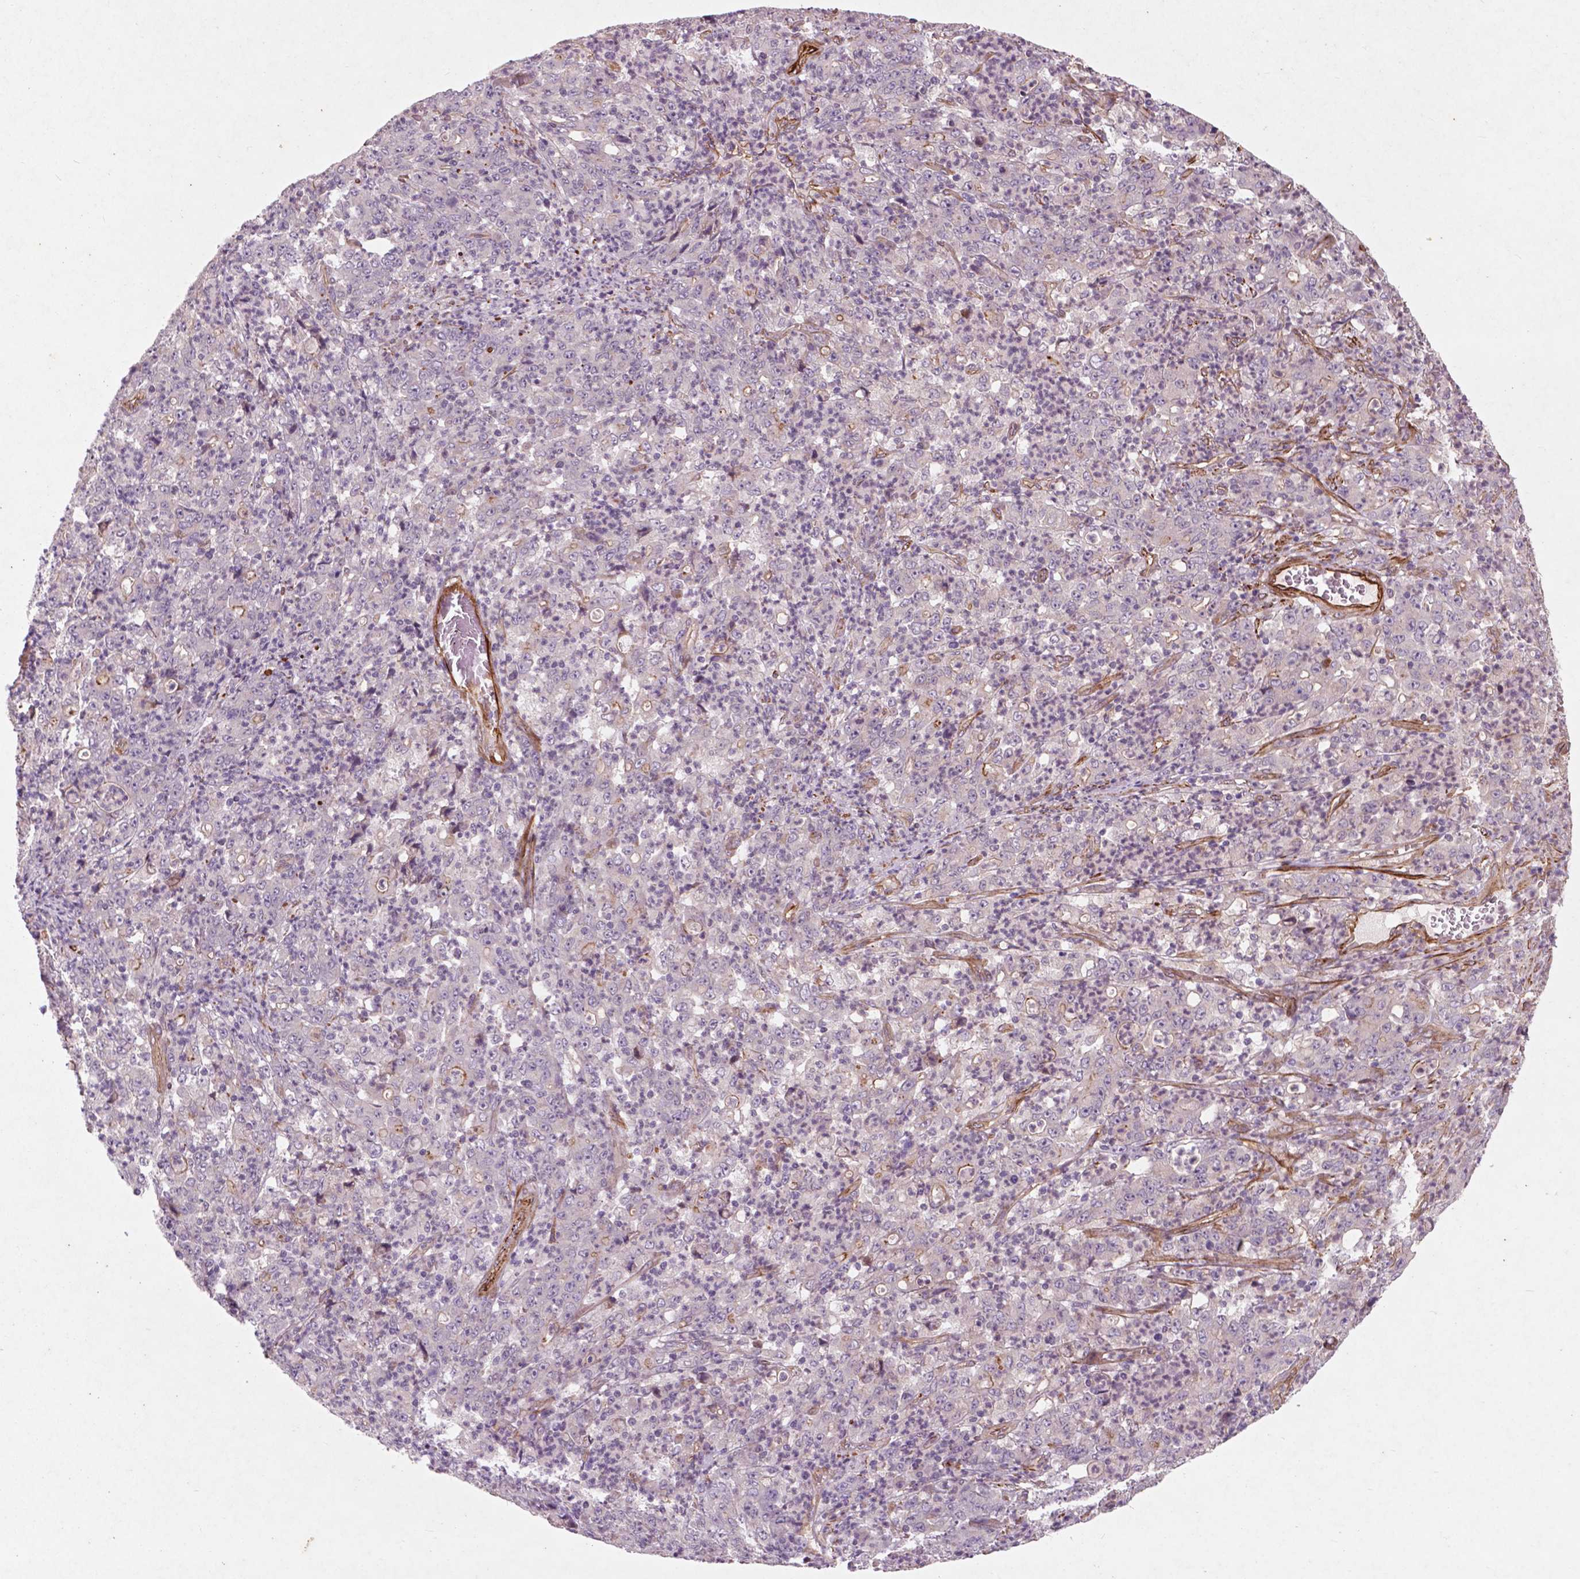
{"staining": {"intensity": "negative", "quantity": "none", "location": "none"}, "tissue": "stomach cancer", "cell_type": "Tumor cells", "image_type": "cancer", "snomed": [{"axis": "morphology", "description": "Adenocarcinoma, NOS"}, {"axis": "topography", "description": "Stomach, lower"}], "caption": "Human stomach cancer stained for a protein using immunohistochemistry shows no positivity in tumor cells.", "gene": "RFPL4B", "patient": {"sex": "female", "age": 71}}